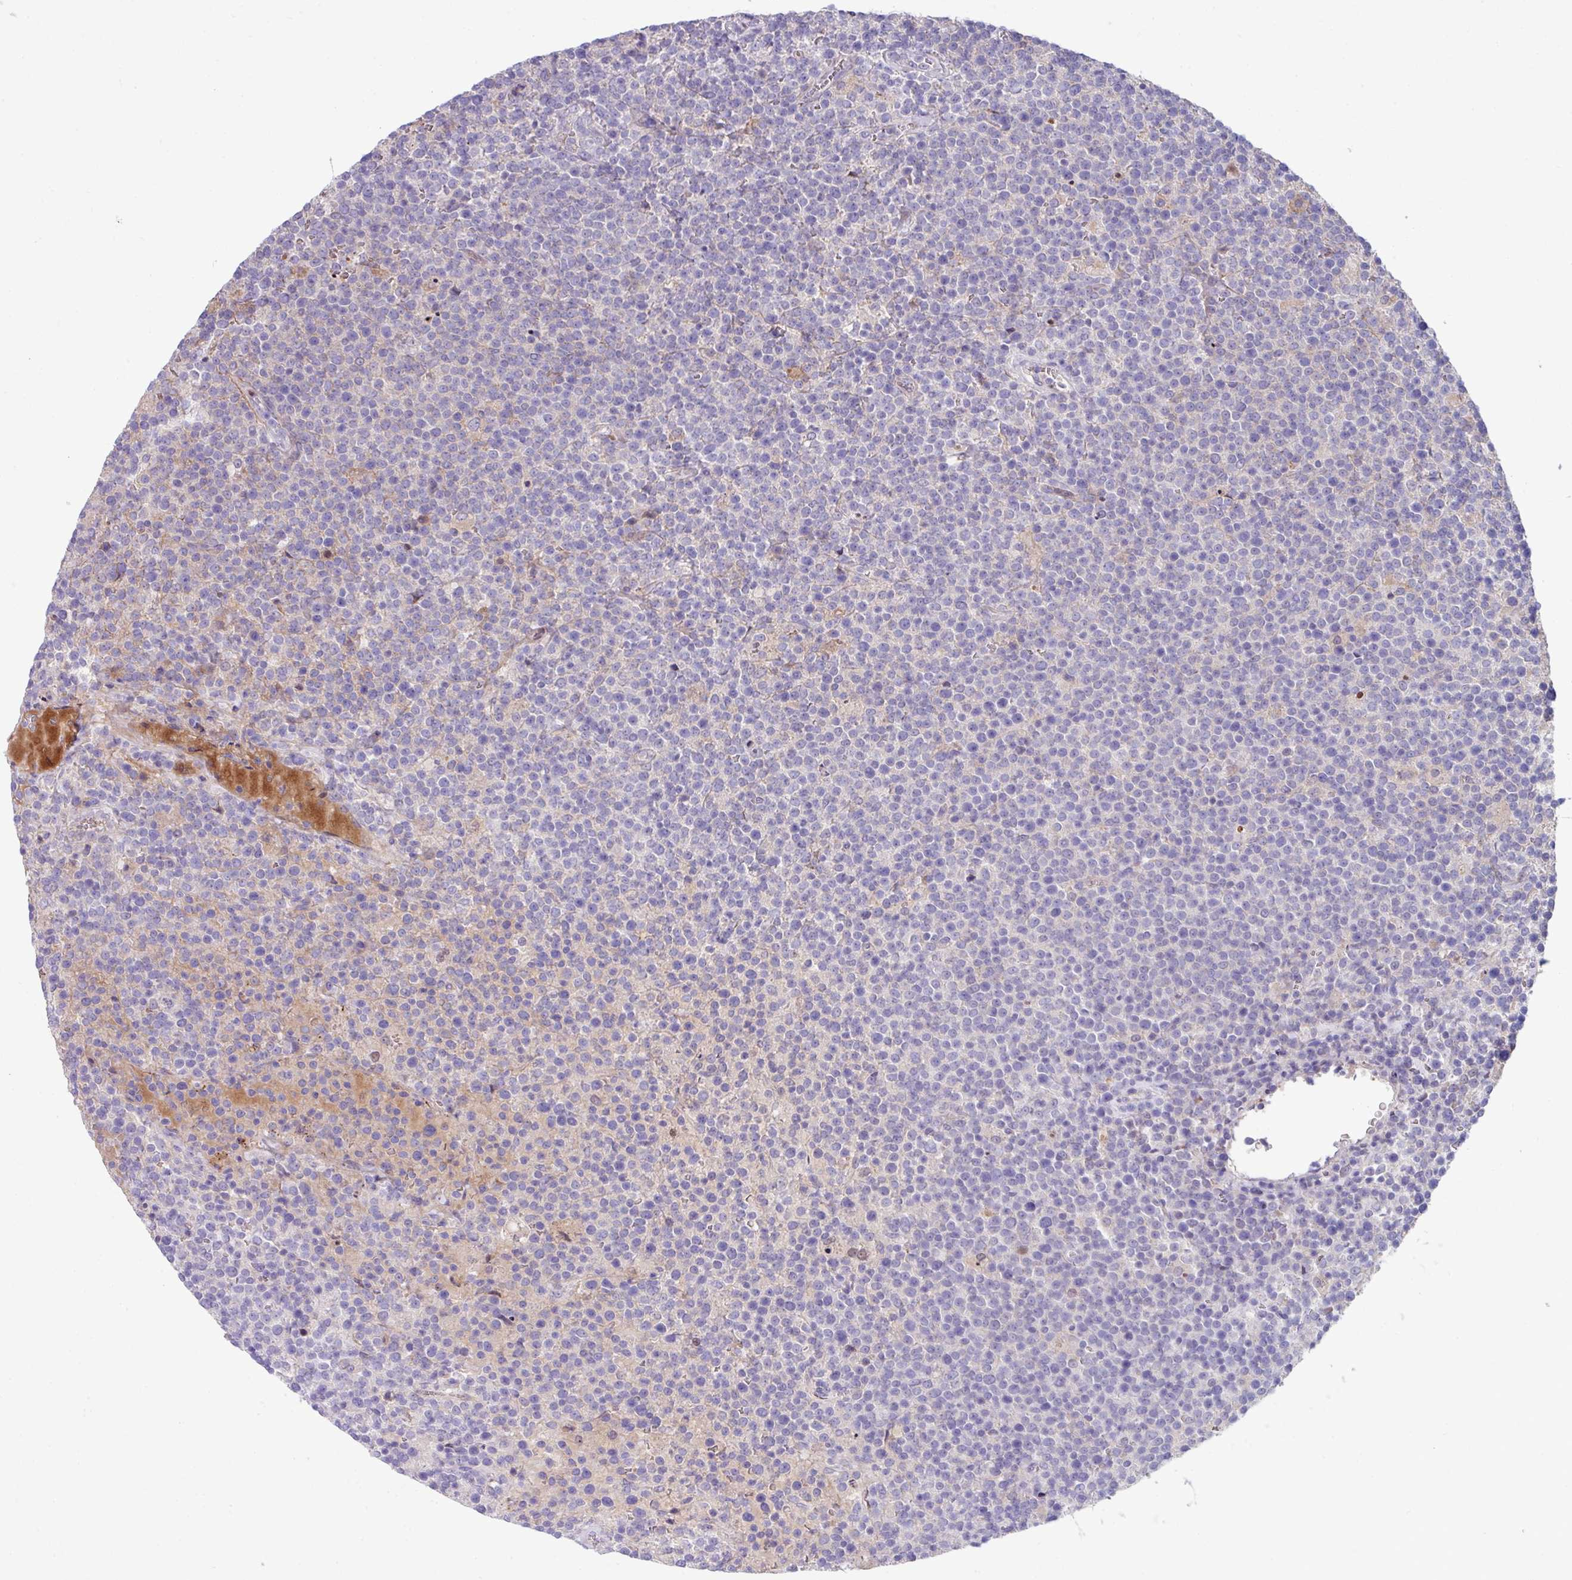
{"staining": {"intensity": "negative", "quantity": "none", "location": "none"}, "tissue": "lymphoma", "cell_type": "Tumor cells", "image_type": "cancer", "snomed": [{"axis": "morphology", "description": "Malignant lymphoma, non-Hodgkin's type, High grade"}, {"axis": "topography", "description": "Lymph node"}], "caption": "An image of high-grade malignant lymphoma, non-Hodgkin's type stained for a protein exhibits no brown staining in tumor cells. (DAB immunohistochemistry with hematoxylin counter stain).", "gene": "IQCJ", "patient": {"sex": "male", "age": 61}}